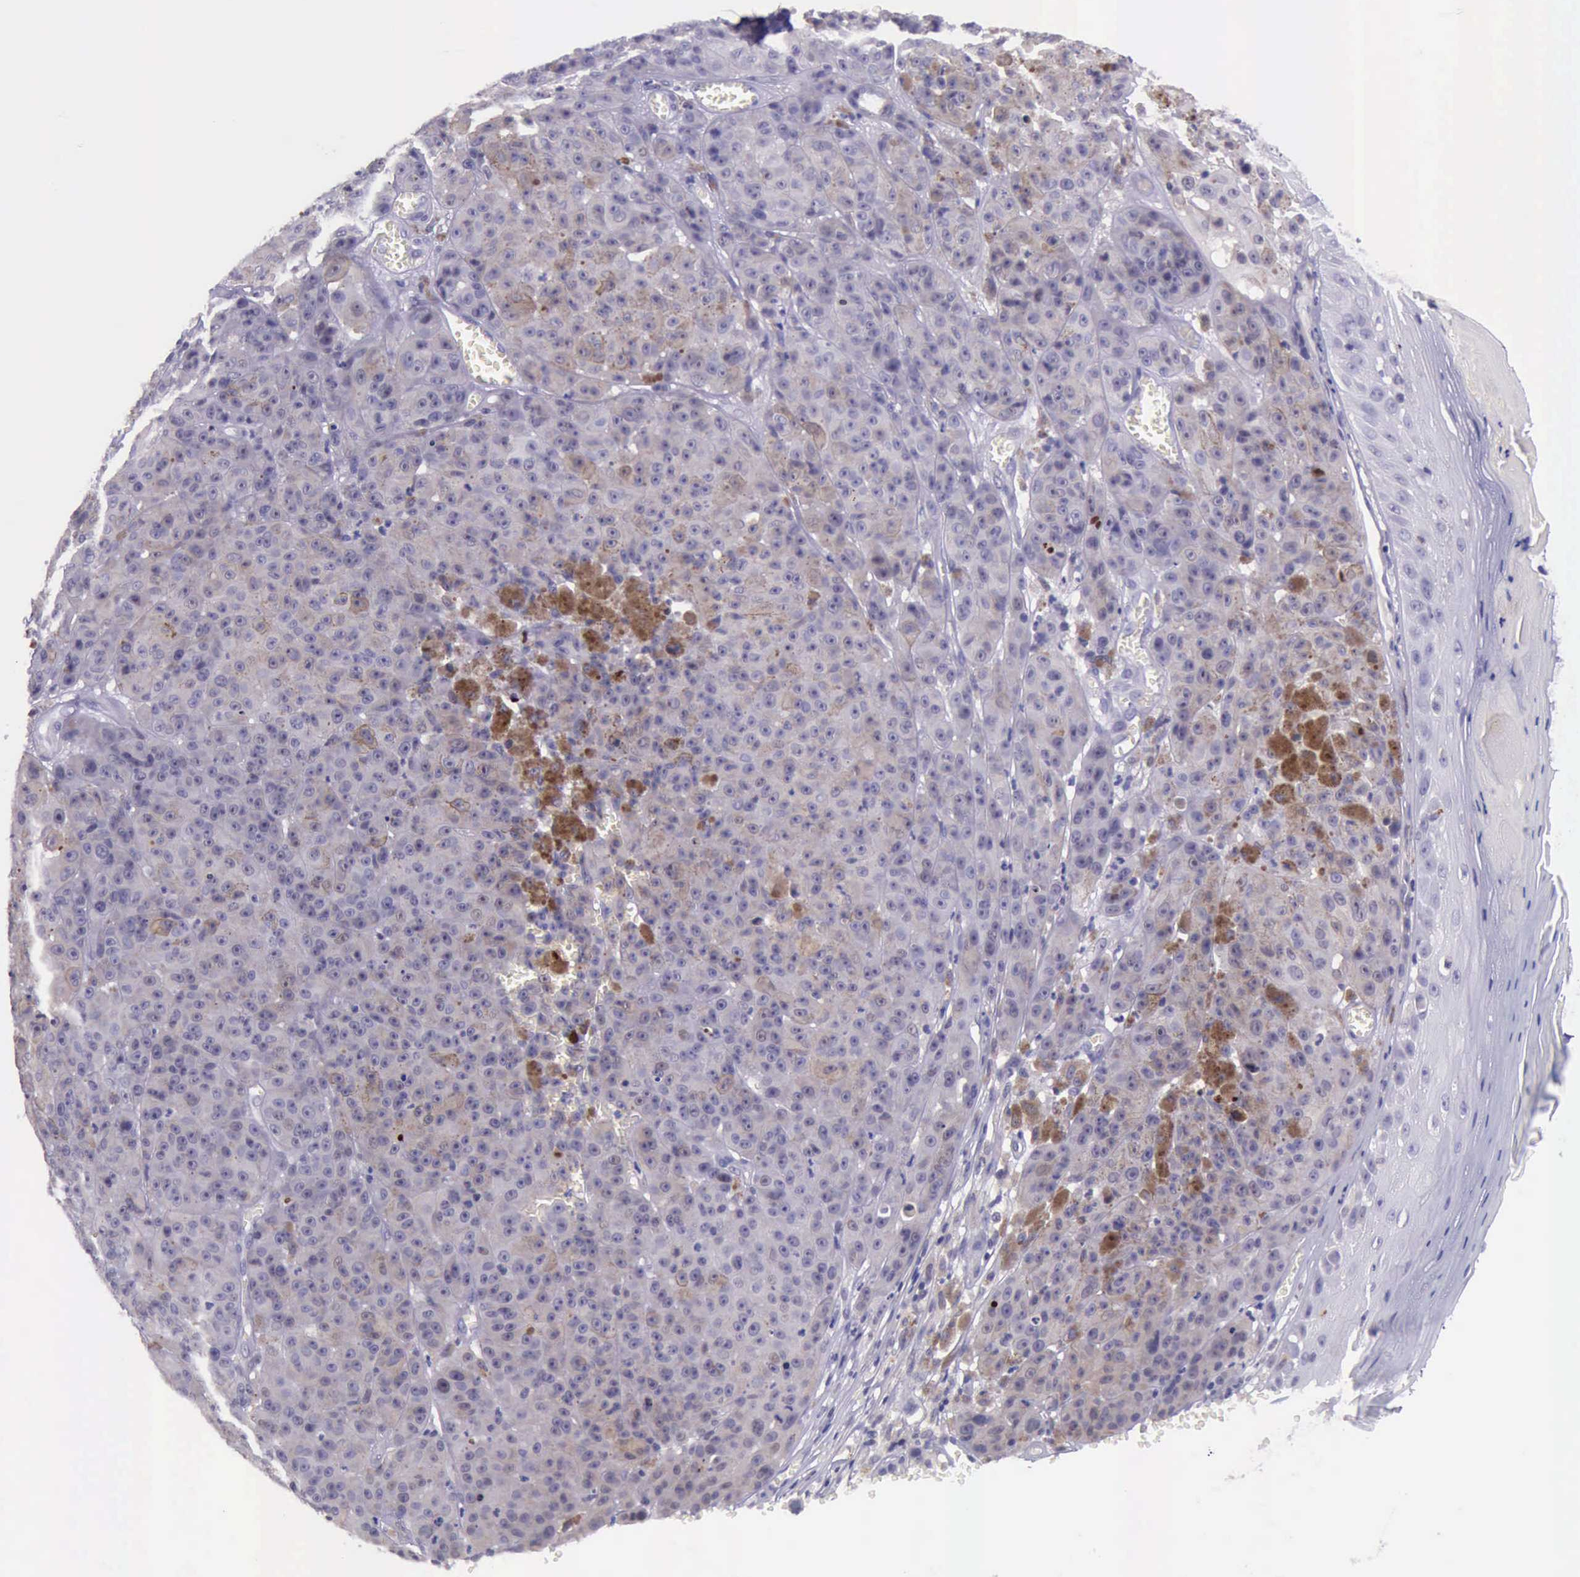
{"staining": {"intensity": "moderate", "quantity": "<25%", "location": "cytoplasmic/membranous,nuclear"}, "tissue": "melanoma", "cell_type": "Tumor cells", "image_type": "cancer", "snomed": [{"axis": "morphology", "description": "Malignant melanoma, NOS"}, {"axis": "topography", "description": "Skin"}], "caption": "A brown stain highlights moderate cytoplasmic/membranous and nuclear expression of a protein in human melanoma tumor cells.", "gene": "PARP1", "patient": {"sex": "male", "age": 64}}